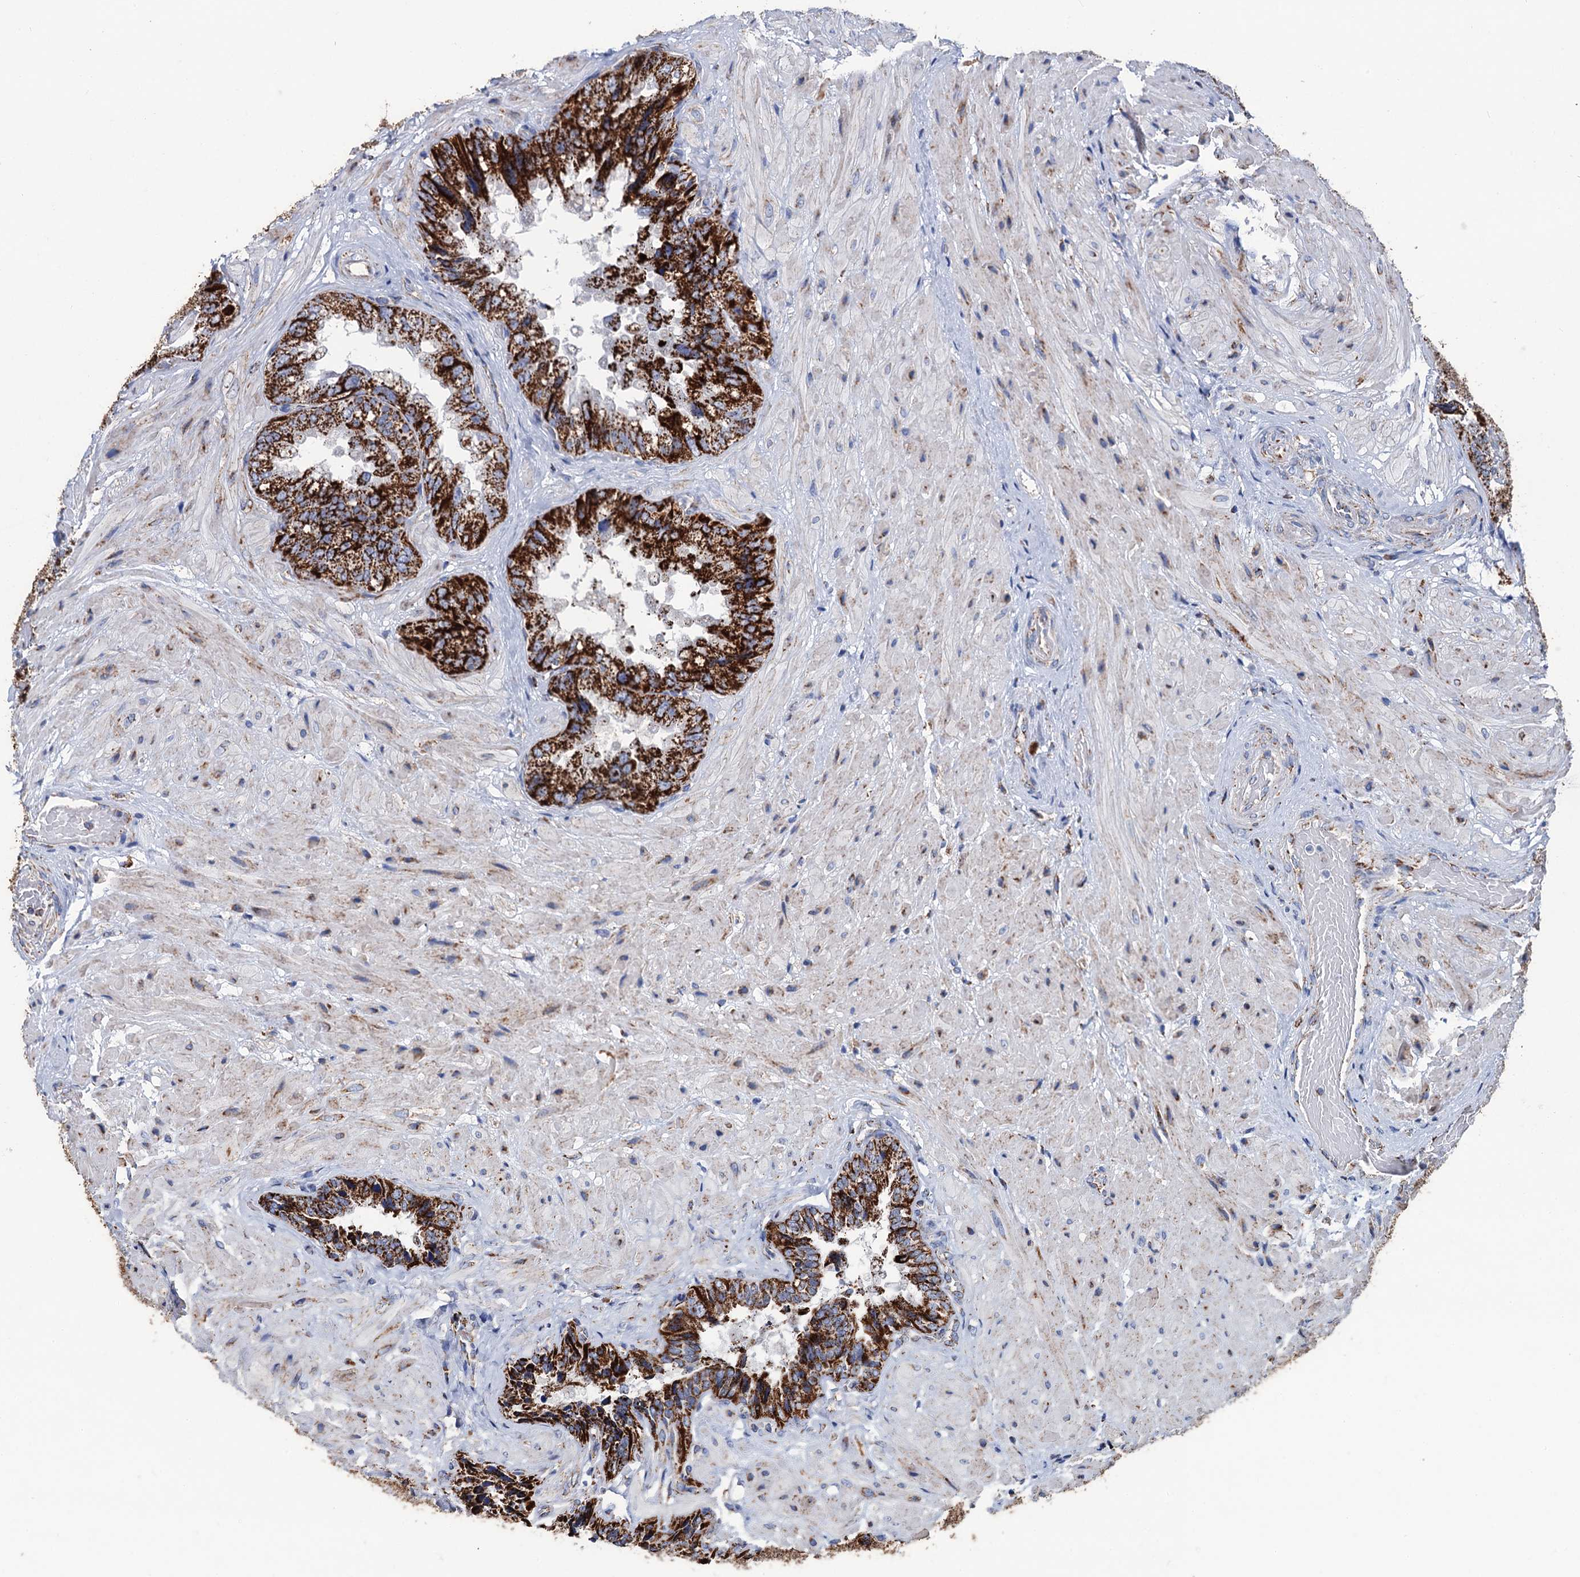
{"staining": {"intensity": "strong", "quantity": ">75%", "location": "cytoplasmic/membranous"}, "tissue": "seminal vesicle", "cell_type": "Glandular cells", "image_type": "normal", "snomed": [{"axis": "morphology", "description": "Normal tissue, NOS"}, {"axis": "topography", "description": "Prostate and seminal vesicle, NOS"}, {"axis": "topography", "description": "Prostate"}, {"axis": "topography", "description": "Seminal veicle"}], "caption": "Immunohistochemistry (IHC) staining of normal seminal vesicle, which exhibits high levels of strong cytoplasmic/membranous expression in about >75% of glandular cells indicating strong cytoplasmic/membranous protein positivity. The staining was performed using DAB (brown) for protein detection and nuclei were counterstained in hematoxylin (blue).", "gene": "IVD", "patient": {"sex": "male", "age": 67}}